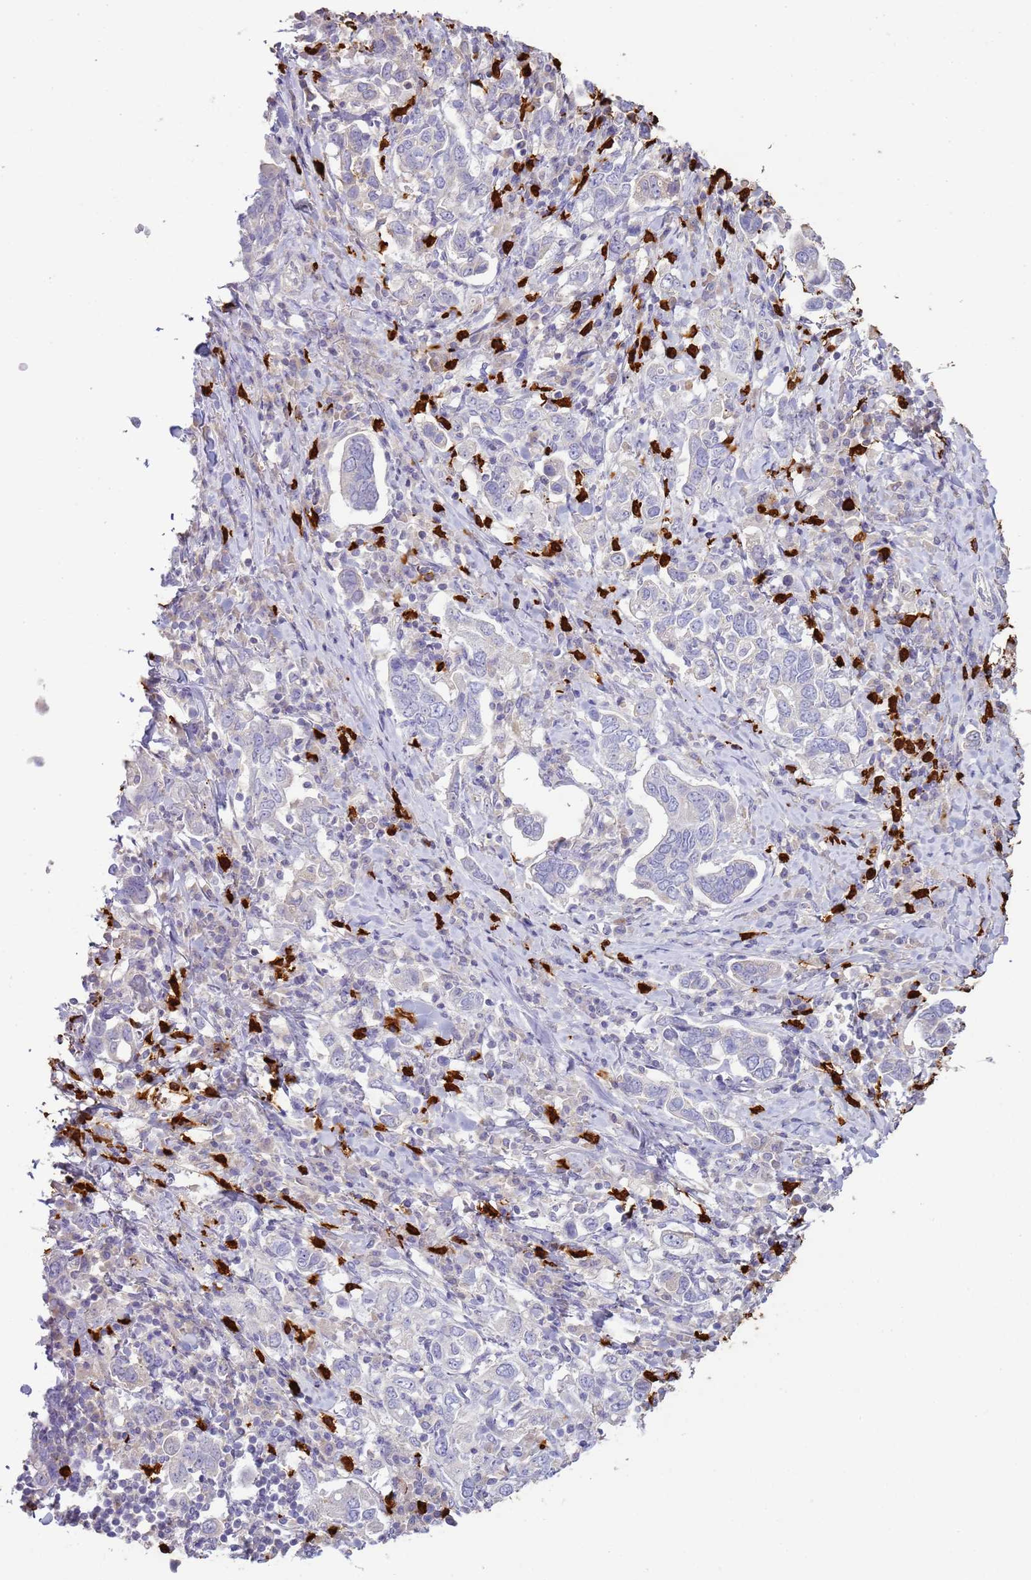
{"staining": {"intensity": "negative", "quantity": "none", "location": "none"}, "tissue": "stomach cancer", "cell_type": "Tumor cells", "image_type": "cancer", "snomed": [{"axis": "morphology", "description": "Adenocarcinoma, NOS"}, {"axis": "topography", "description": "Stomach, upper"}, {"axis": "topography", "description": "Stomach"}], "caption": "This is a micrograph of IHC staining of stomach adenocarcinoma, which shows no staining in tumor cells.", "gene": "IL2RG", "patient": {"sex": "male", "age": 62}}